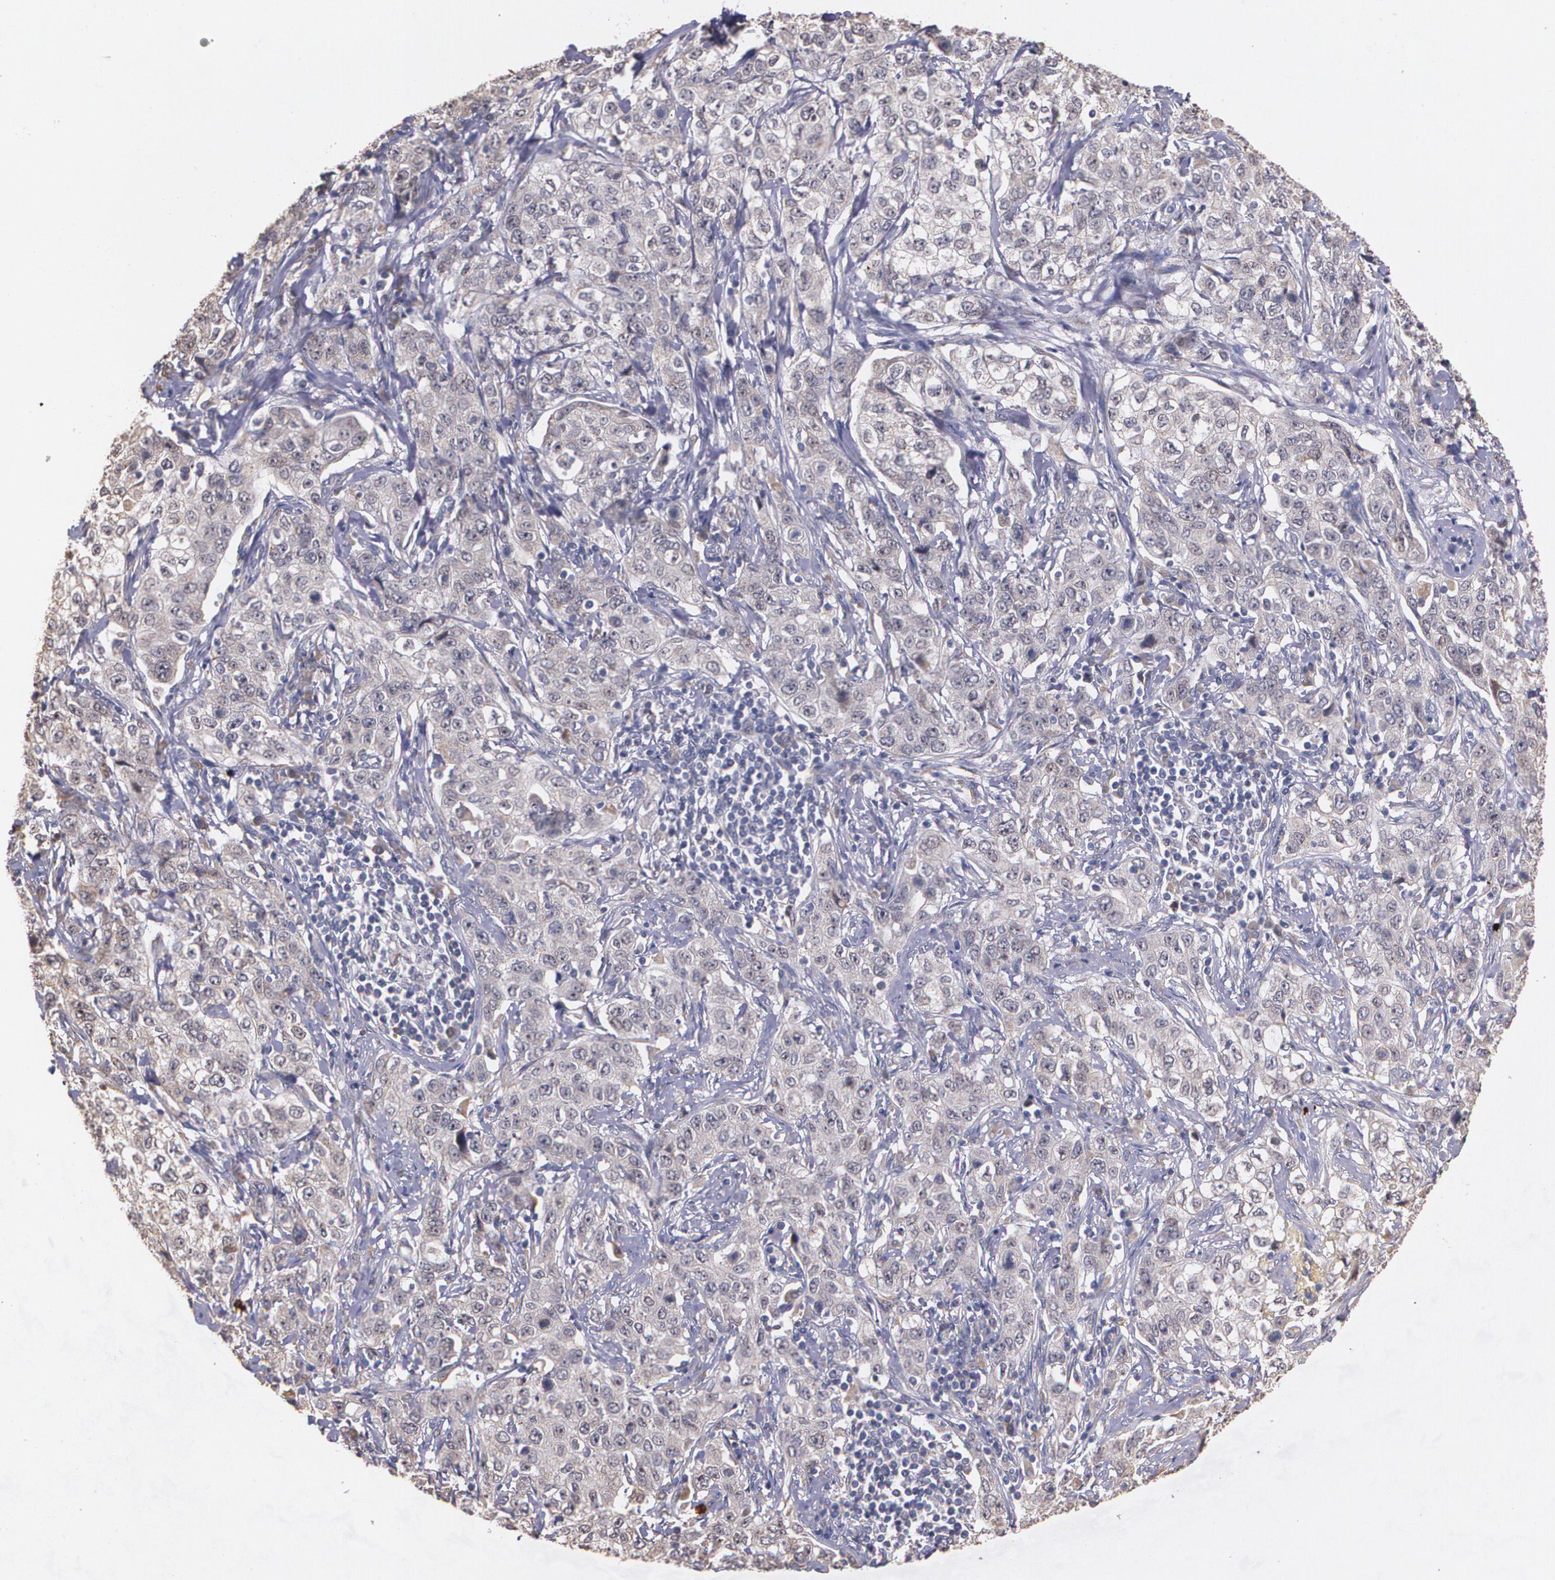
{"staining": {"intensity": "weak", "quantity": ">75%", "location": "cytoplasmic/membranous"}, "tissue": "stomach cancer", "cell_type": "Tumor cells", "image_type": "cancer", "snomed": [{"axis": "morphology", "description": "Adenocarcinoma, NOS"}, {"axis": "topography", "description": "Stomach"}], "caption": "Protein positivity by immunohistochemistry (IHC) demonstrates weak cytoplasmic/membranous positivity in approximately >75% of tumor cells in stomach cancer (adenocarcinoma). (DAB (3,3'-diaminobenzidine) = brown stain, brightfield microscopy at high magnification).", "gene": "ATF3", "patient": {"sex": "male", "age": 48}}